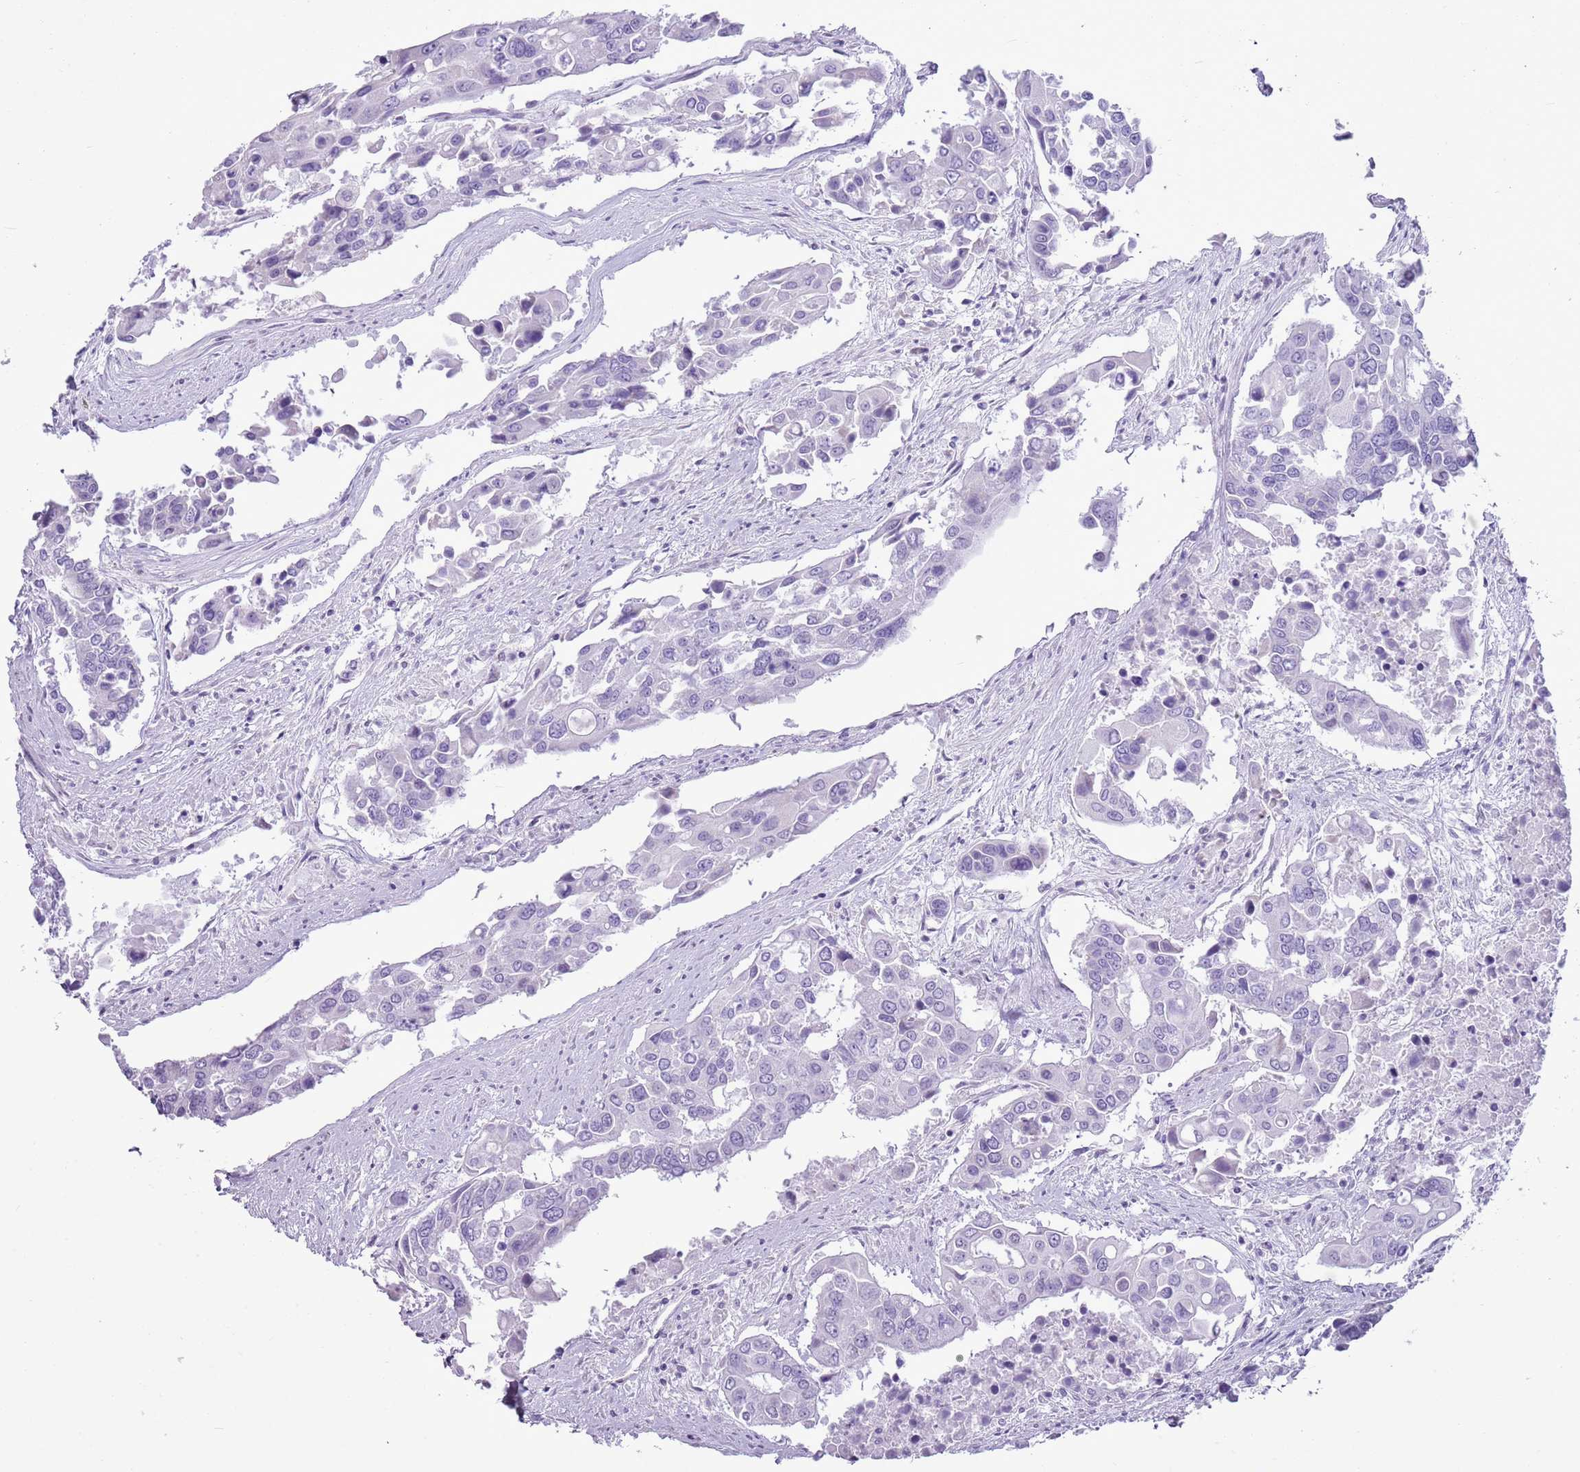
{"staining": {"intensity": "negative", "quantity": "none", "location": "none"}, "tissue": "colorectal cancer", "cell_type": "Tumor cells", "image_type": "cancer", "snomed": [{"axis": "morphology", "description": "Adenocarcinoma, NOS"}, {"axis": "topography", "description": "Colon"}], "caption": "Immunohistochemistry image of neoplastic tissue: adenocarcinoma (colorectal) stained with DAB (3,3'-diaminobenzidine) exhibits no significant protein positivity in tumor cells. The staining is performed using DAB brown chromogen with nuclei counter-stained in using hematoxylin.", "gene": "RPL3L", "patient": {"sex": "male", "age": 77}}